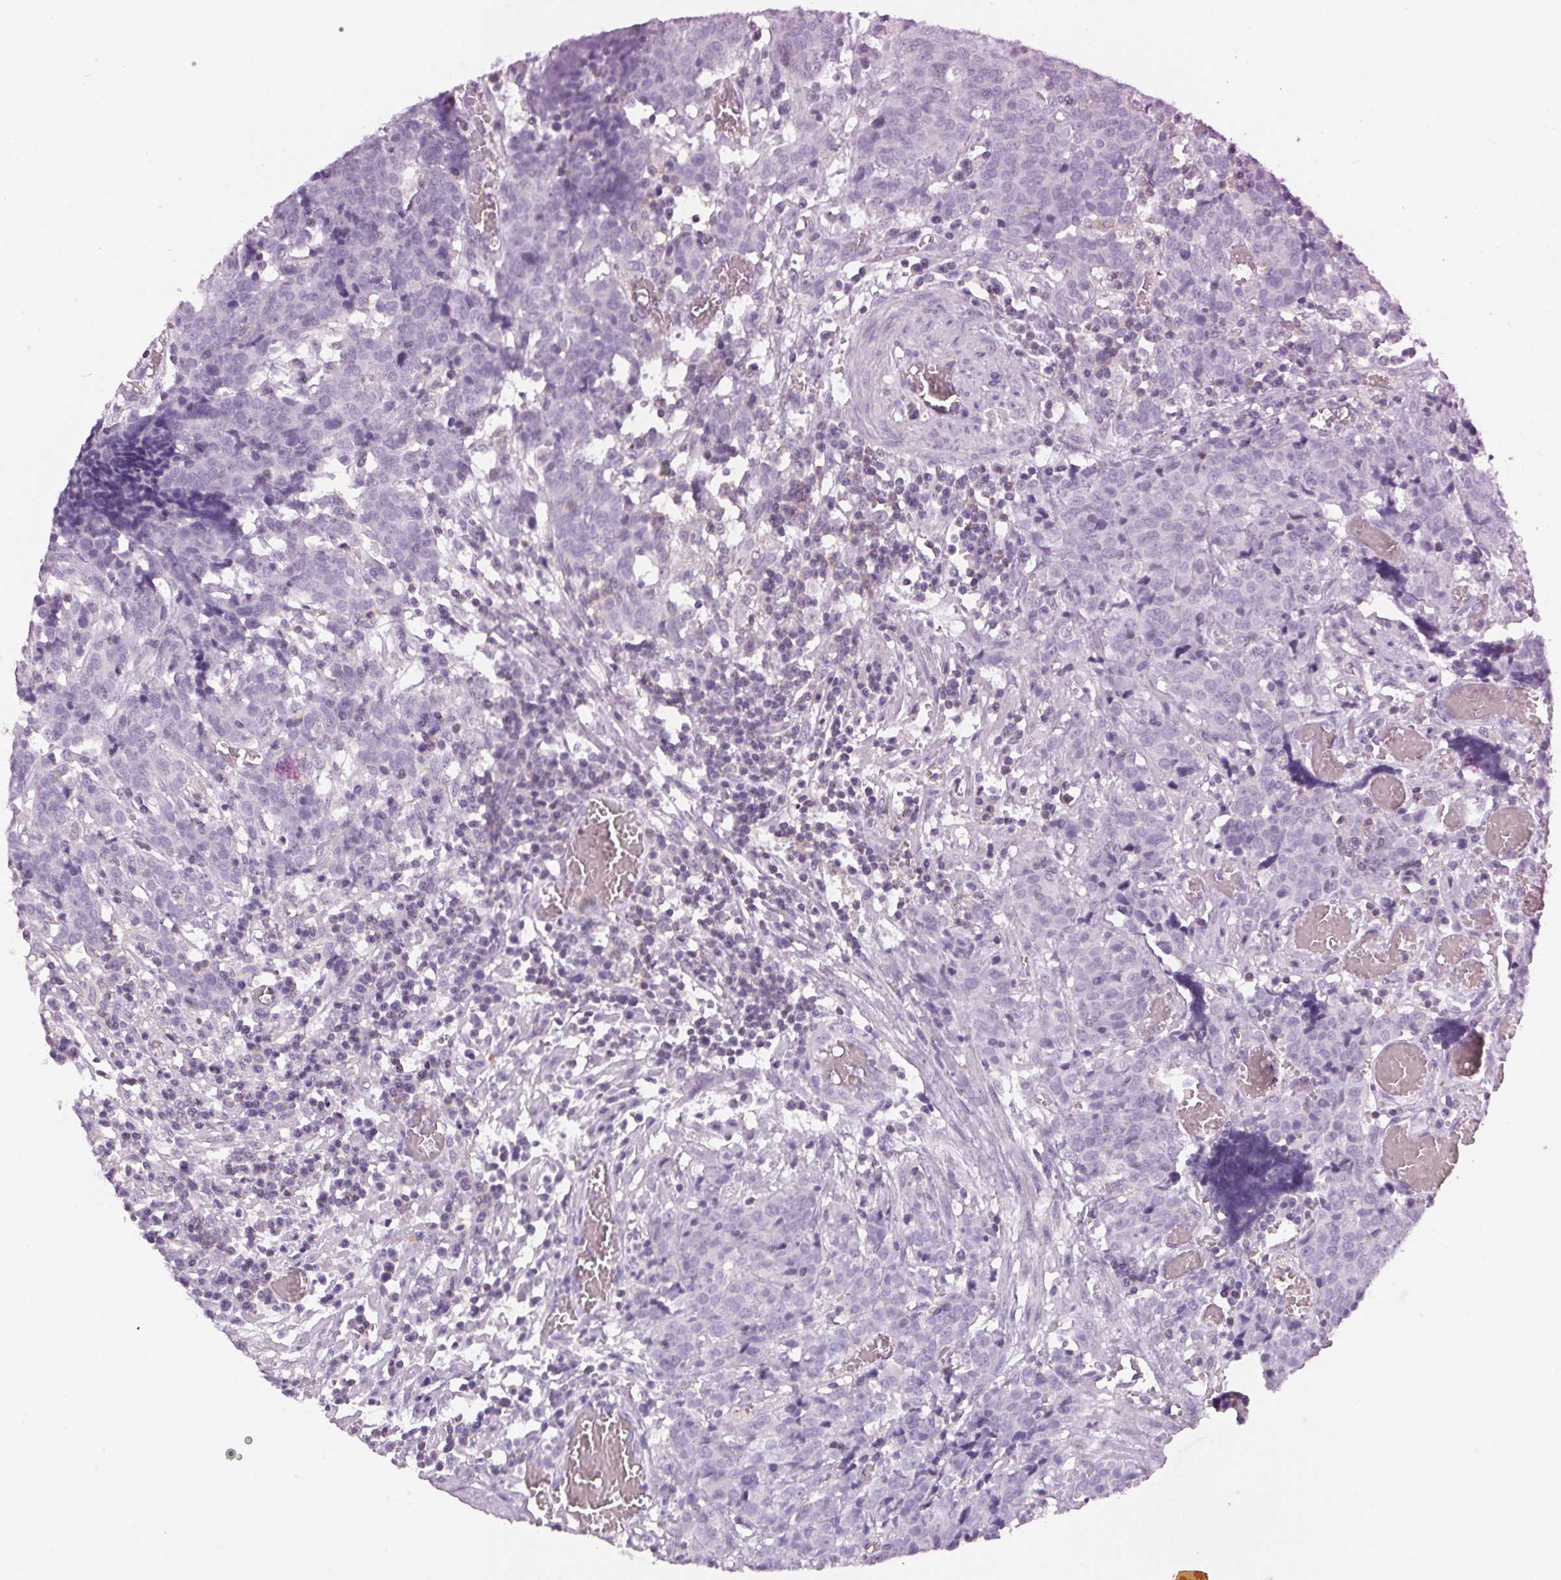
{"staining": {"intensity": "negative", "quantity": "none", "location": "none"}, "tissue": "prostate cancer", "cell_type": "Tumor cells", "image_type": "cancer", "snomed": [{"axis": "morphology", "description": "Adenocarcinoma, High grade"}, {"axis": "topography", "description": "Prostate and seminal vesicle, NOS"}], "caption": "This is an immunohistochemistry image of human prostate adenocarcinoma (high-grade). There is no expression in tumor cells.", "gene": "S100A2", "patient": {"sex": "male", "age": 60}}